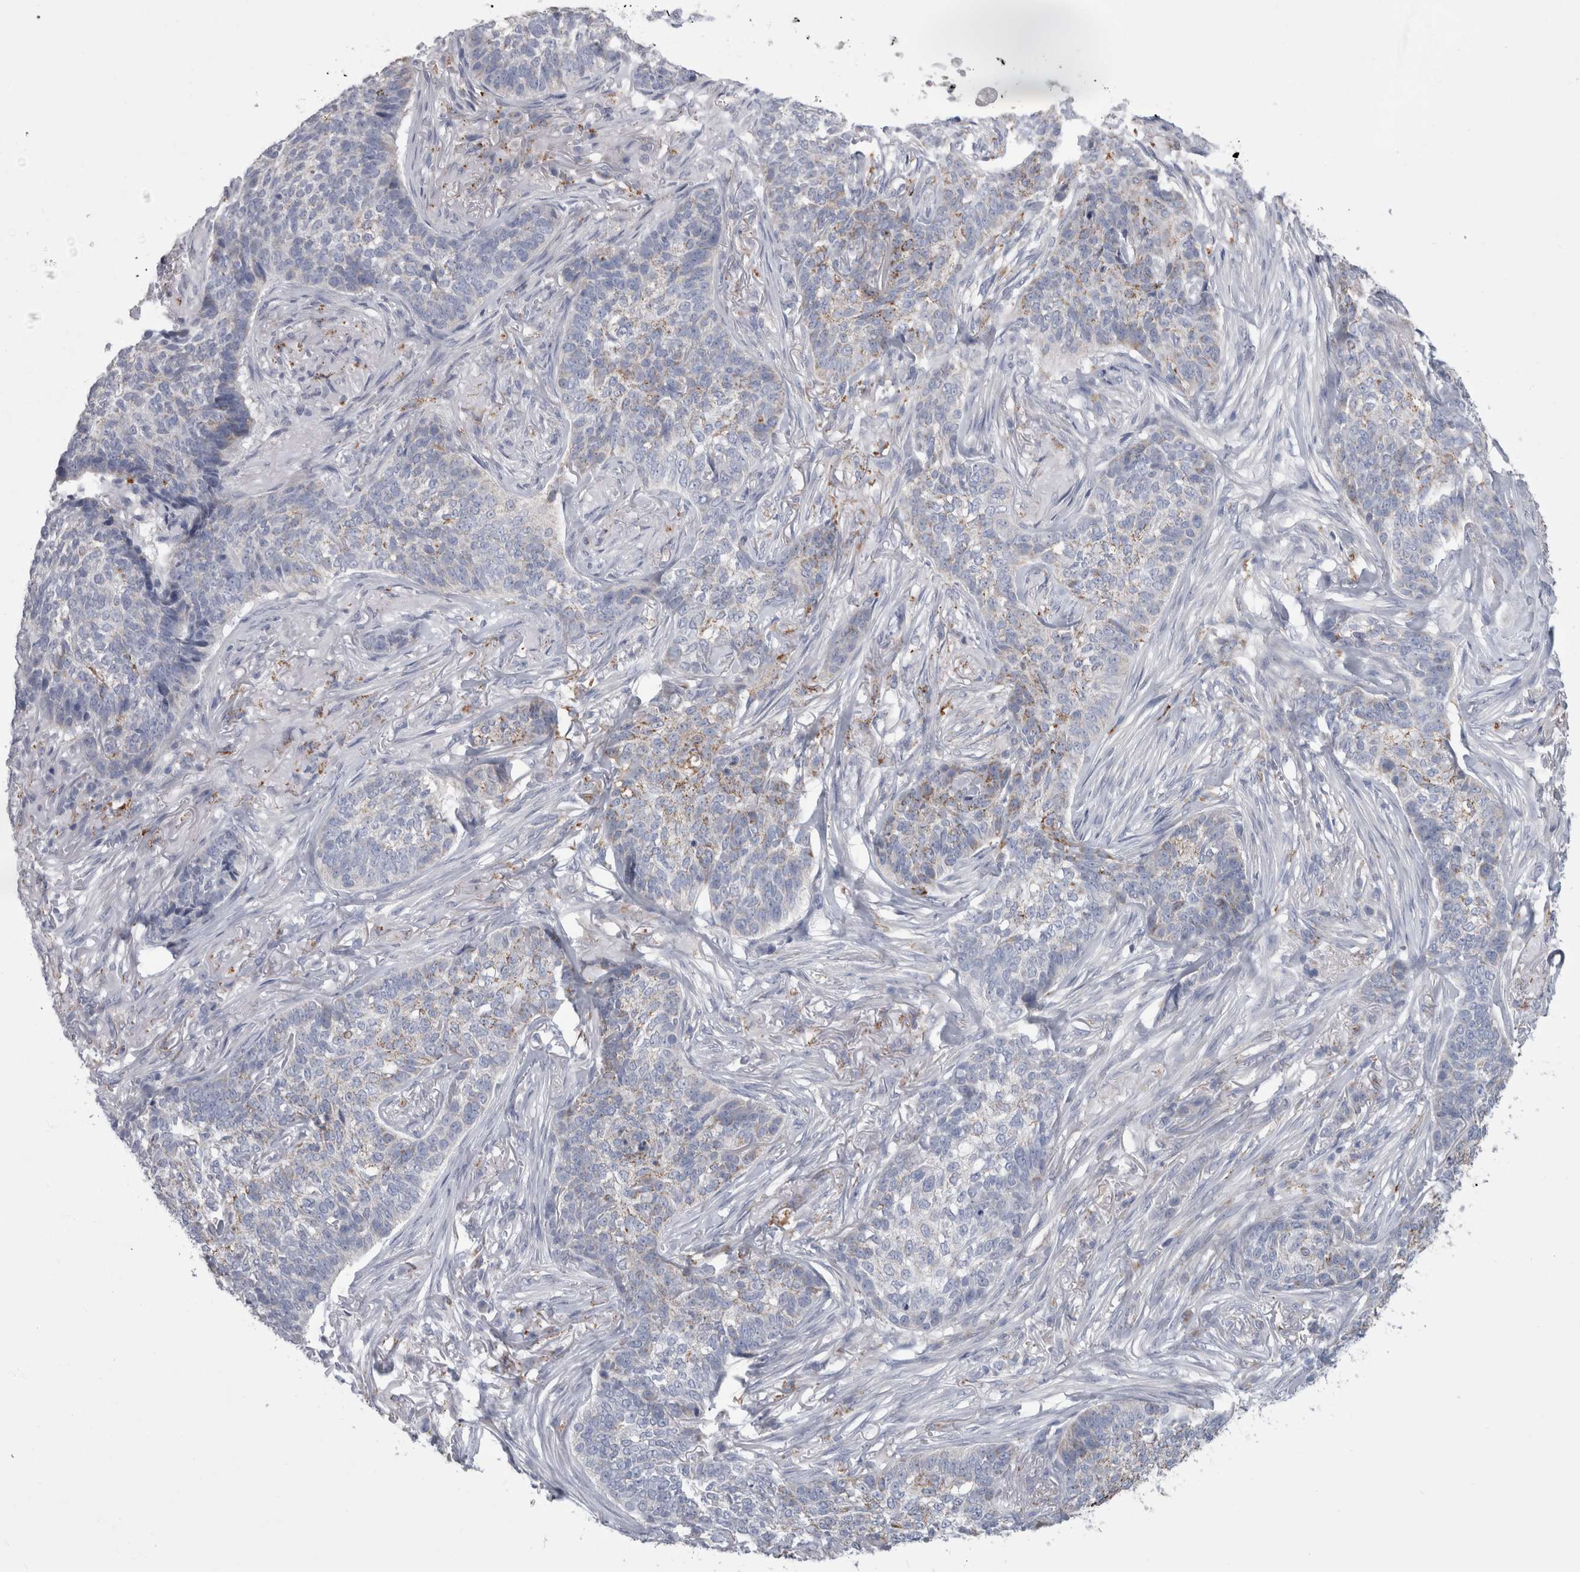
{"staining": {"intensity": "weak", "quantity": "<25%", "location": "cytoplasmic/membranous"}, "tissue": "skin cancer", "cell_type": "Tumor cells", "image_type": "cancer", "snomed": [{"axis": "morphology", "description": "Basal cell carcinoma"}, {"axis": "topography", "description": "Skin"}], "caption": "Protein analysis of skin cancer displays no significant expression in tumor cells. (DAB (3,3'-diaminobenzidine) IHC with hematoxylin counter stain).", "gene": "GATM", "patient": {"sex": "male", "age": 85}}